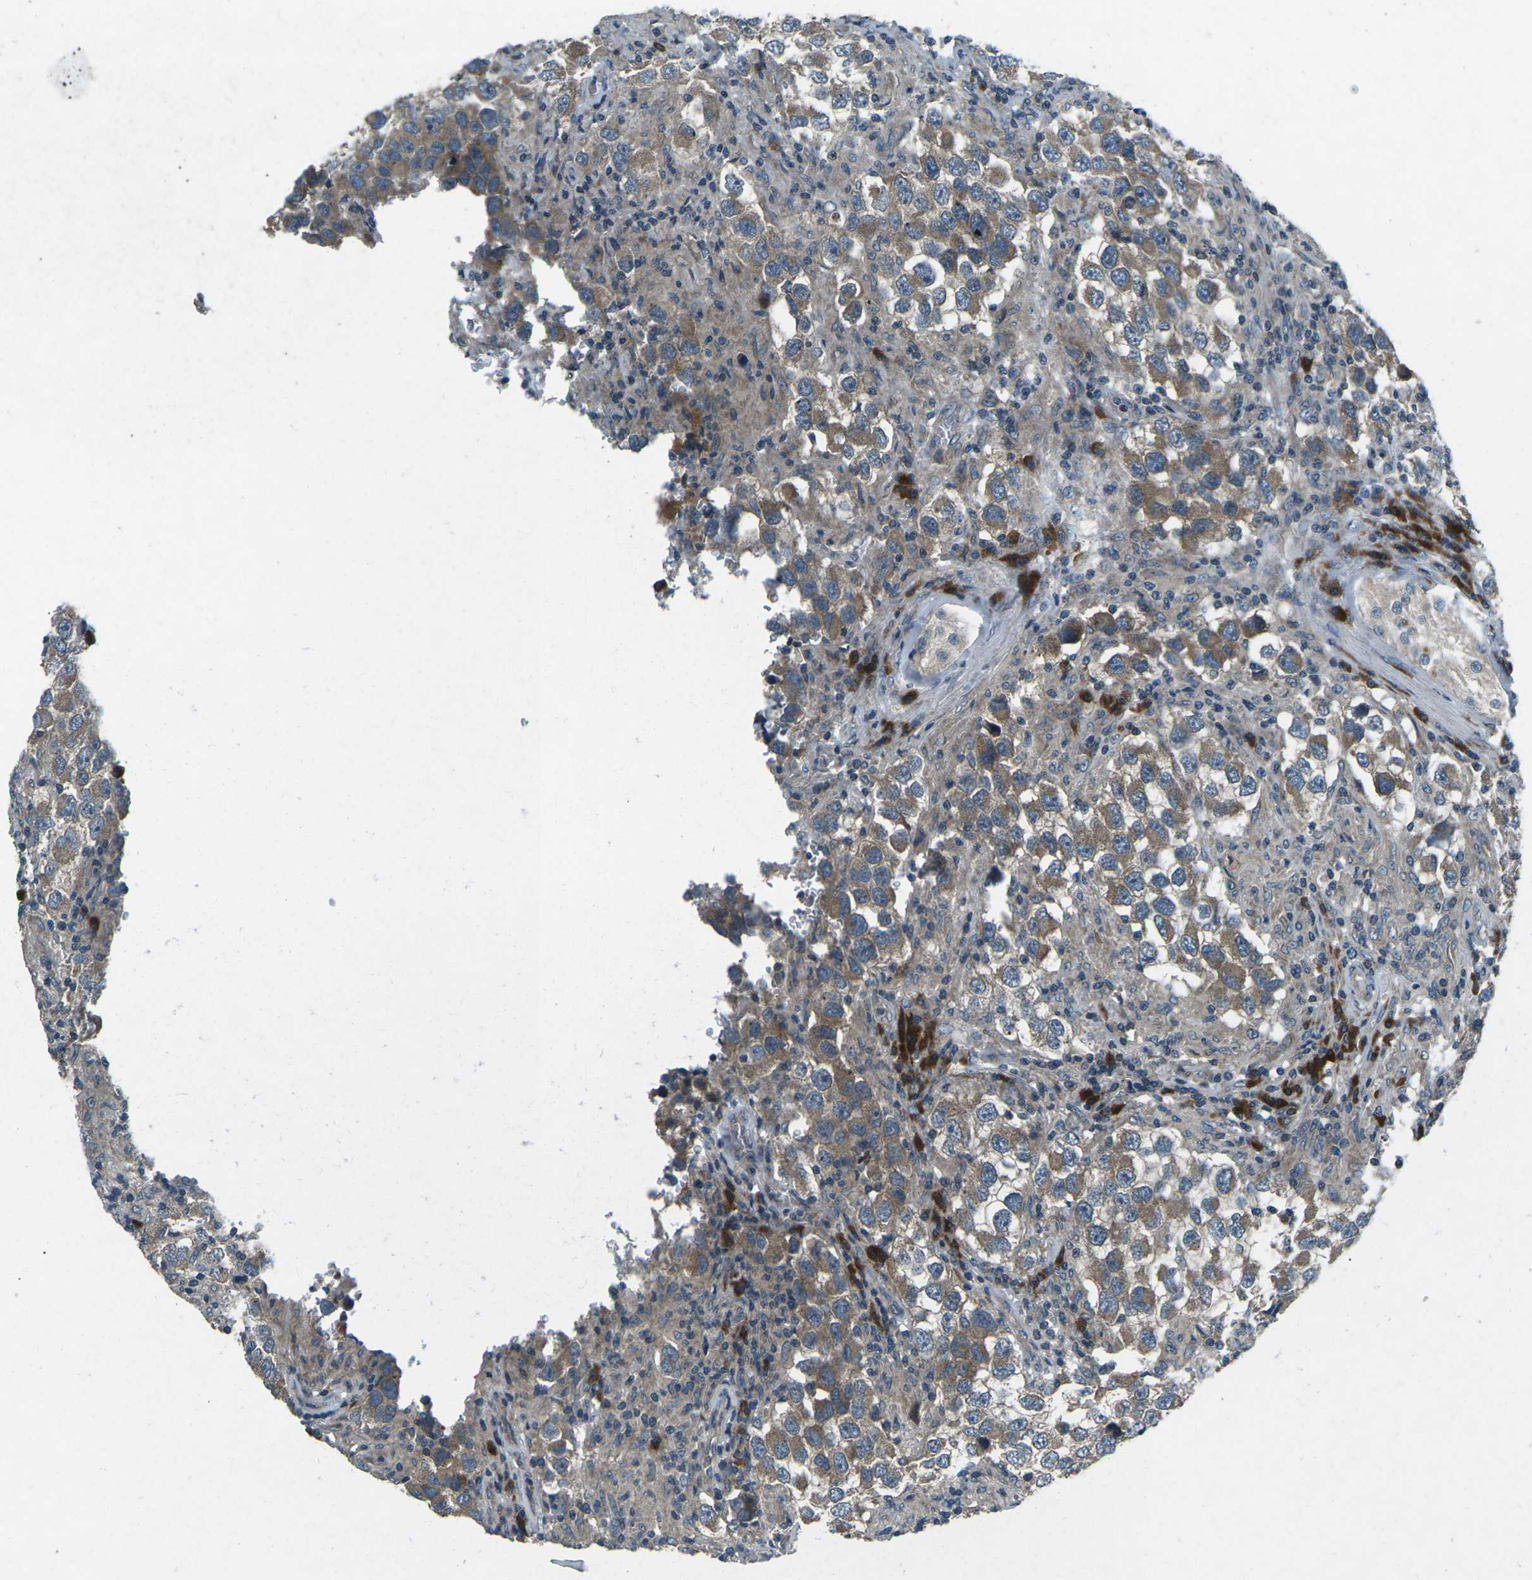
{"staining": {"intensity": "moderate", "quantity": "25%-75%", "location": "cytoplasmic/membranous"}, "tissue": "testis cancer", "cell_type": "Tumor cells", "image_type": "cancer", "snomed": [{"axis": "morphology", "description": "Carcinoma, Embryonal, NOS"}, {"axis": "topography", "description": "Testis"}], "caption": "Testis cancer (embryonal carcinoma) was stained to show a protein in brown. There is medium levels of moderate cytoplasmic/membranous expression in approximately 25%-75% of tumor cells. (Stains: DAB (3,3'-diaminobenzidine) in brown, nuclei in blue, Microscopy: brightfield microscopy at high magnification).", "gene": "CDK16", "patient": {"sex": "male", "age": 21}}